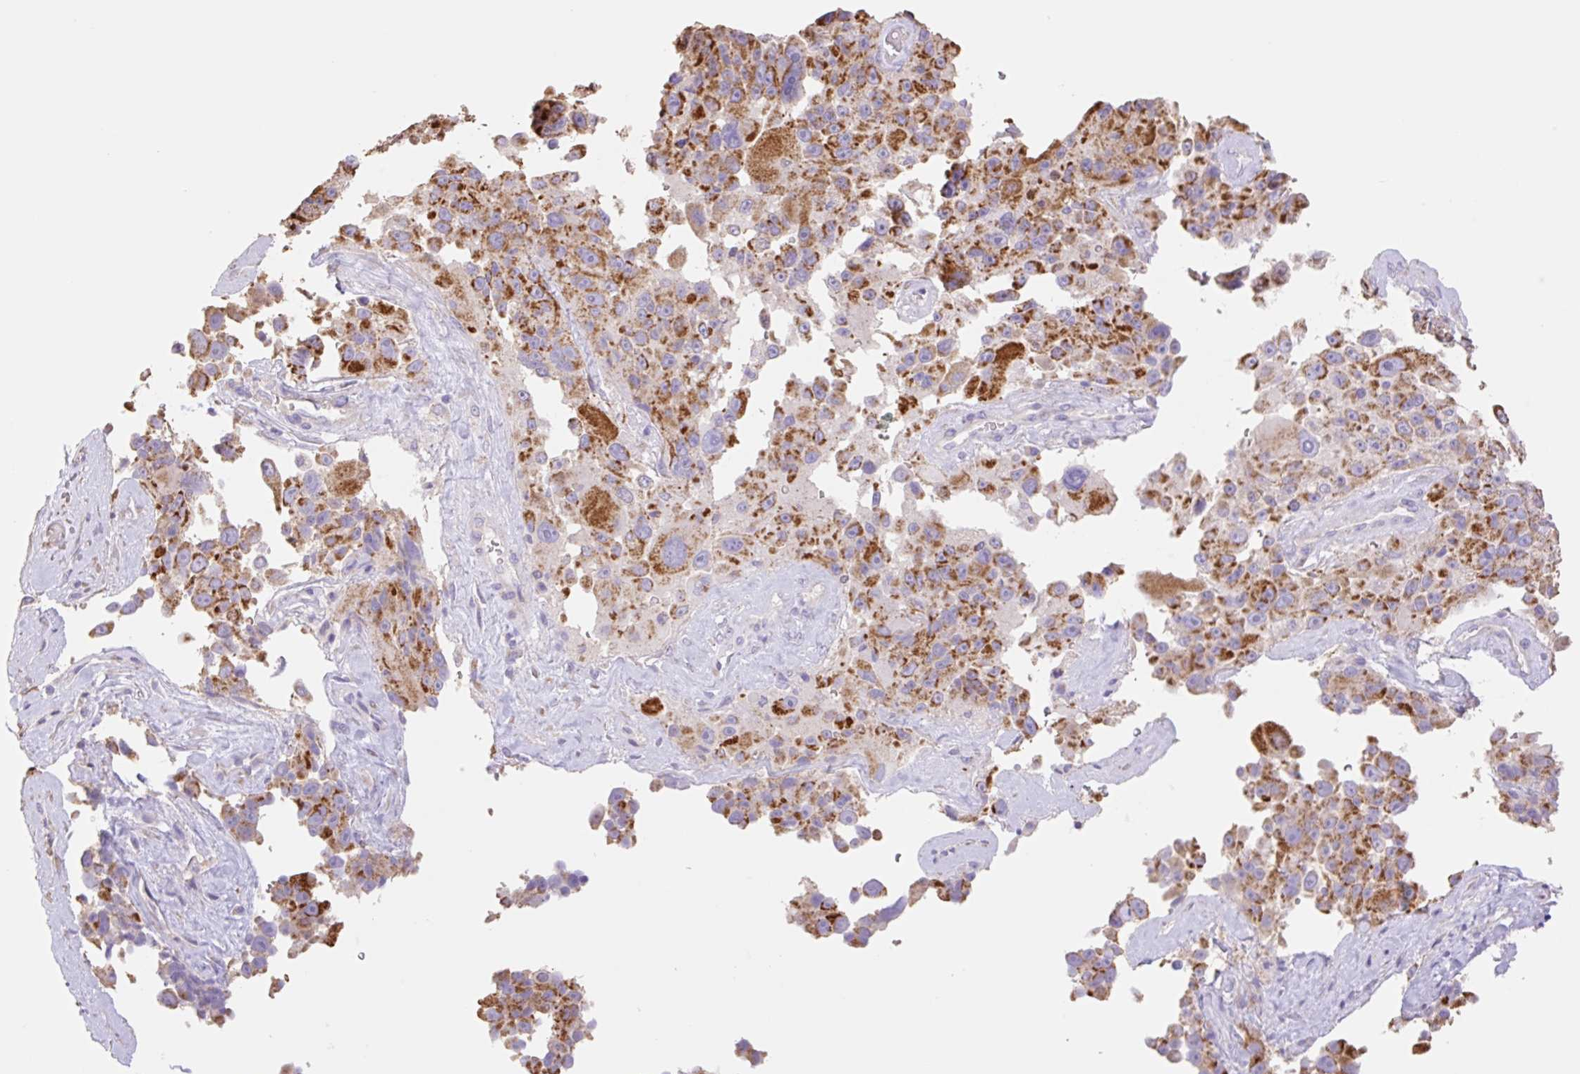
{"staining": {"intensity": "strong", "quantity": ">75%", "location": "cytoplasmic/membranous"}, "tissue": "melanoma", "cell_type": "Tumor cells", "image_type": "cancer", "snomed": [{"axis": "morphology", "description": "Malignant melanoma, Metastatic site"}, {"axis": "topography", "description": "Lymph node"}], "caption": "Immunohistochemistry (IHC) staining of malignant melanoma (metastatic site), which shows high levels of strong cytoplasmic/membranous staining in about >75% of tumor cells indicating strong cytoplasmic/membranous protein expression. The staining was performed using DAB (brown) for protein detection and nuclei were counterstained in hematoxylin (blue).", "gene": "COPZ2", "patient": {"sex": "male", "age": 62}}